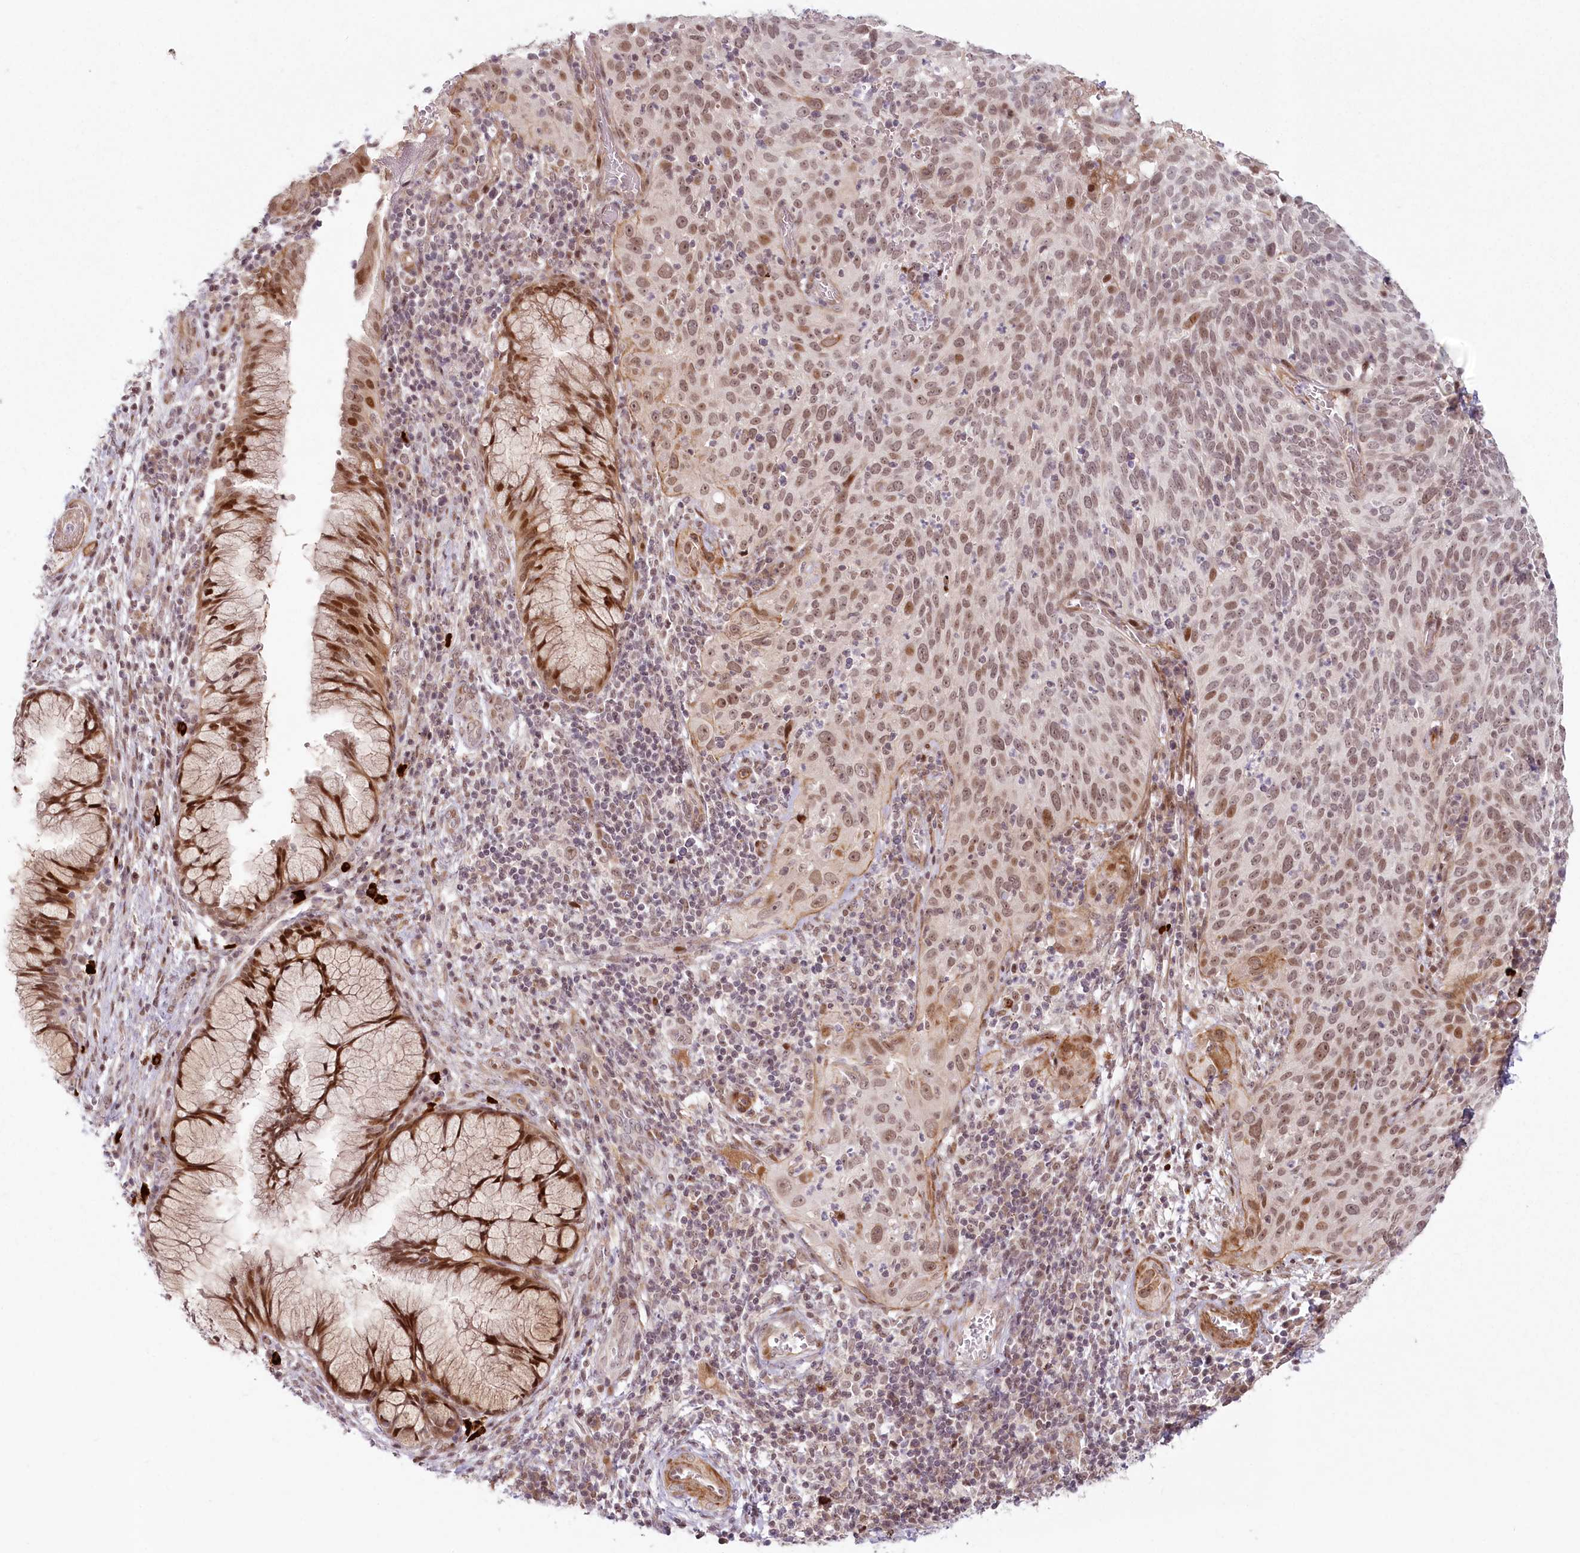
{"staining": {"intensity": "moderate", "quantity": "25%-75%", "location": "nuclear"}, "tissue": "cervical cancer", "cell_type": "Tumor cells", "image_type": "cancer", "snomed": [{"axis": "morphology", "description": "Squamous cell carcinoma, NOS"}, {"axis": "topography", "description": "Cervix"}], "caption": "This is an image of immunohistochemistry (IHC) staining of cervical cancer (squamous cell carcinoma), which shows moderate staining in the nuclear of tumor cells.", "gene": "FAM204A", "patient": {"sex": "female", "age": 31}}